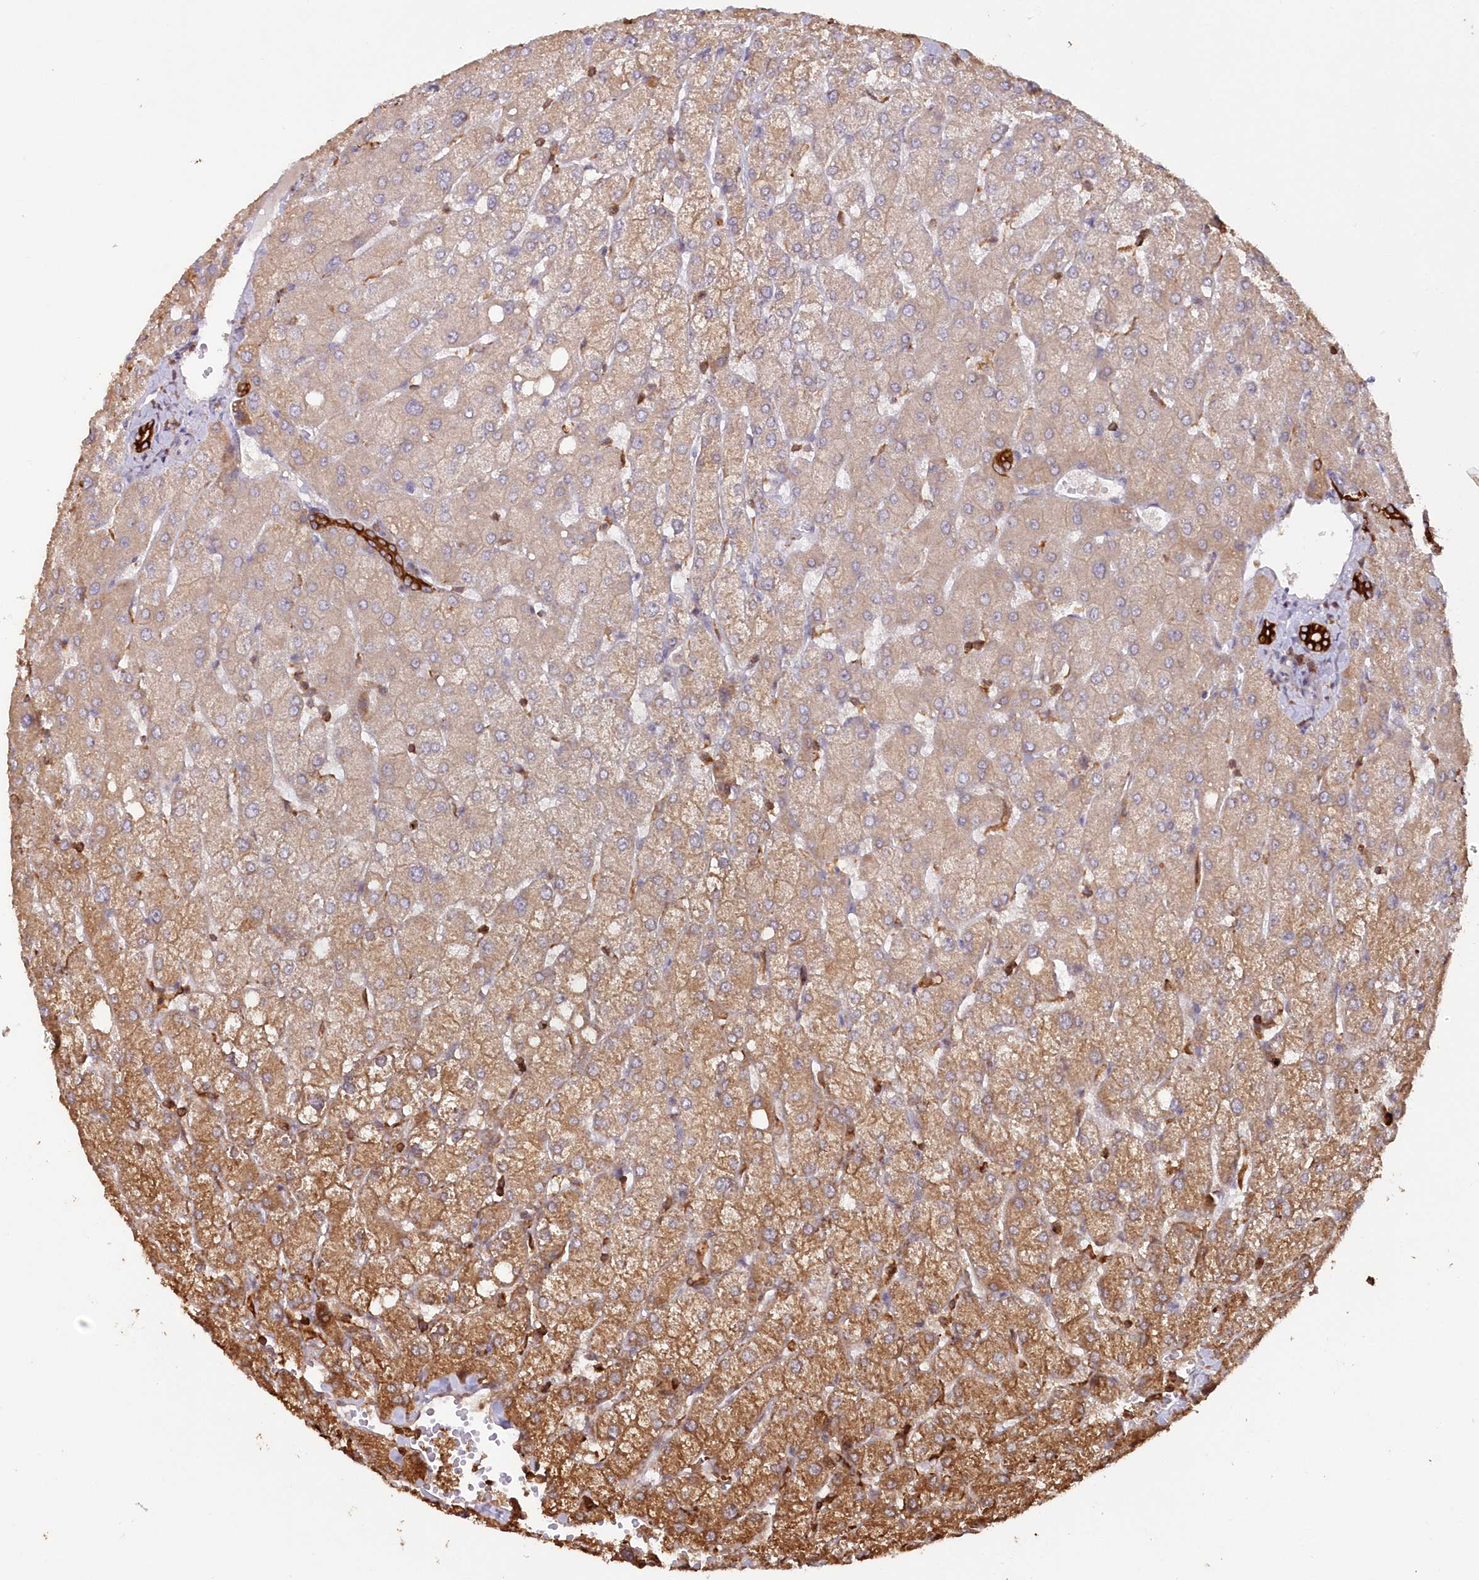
{"staining": {"intensity": "strong", "quantity": ">75%", "location": "cytoplasmic/membranous"}, "tissue": "liver", "cell_type": "Cholangiocytes", "image_type": "normal", "snomed": [{"axis": "morphology", "description": "Normal tissue, NOS"}, {"axis": "topography", "description": "Liver"}], "caption": "Liver stained with IHC exhibits strong cytoplasmic/membranous expression in approximately >75% of cholangiocytes. (Stains: DAB (3,3'-diaminobenzidine) in brown, nuclei in blue, Microscopy: brightfield microscopy at high magnification).", "gene": "SNED1", "patient": {"sex": "female", "age": 54}}